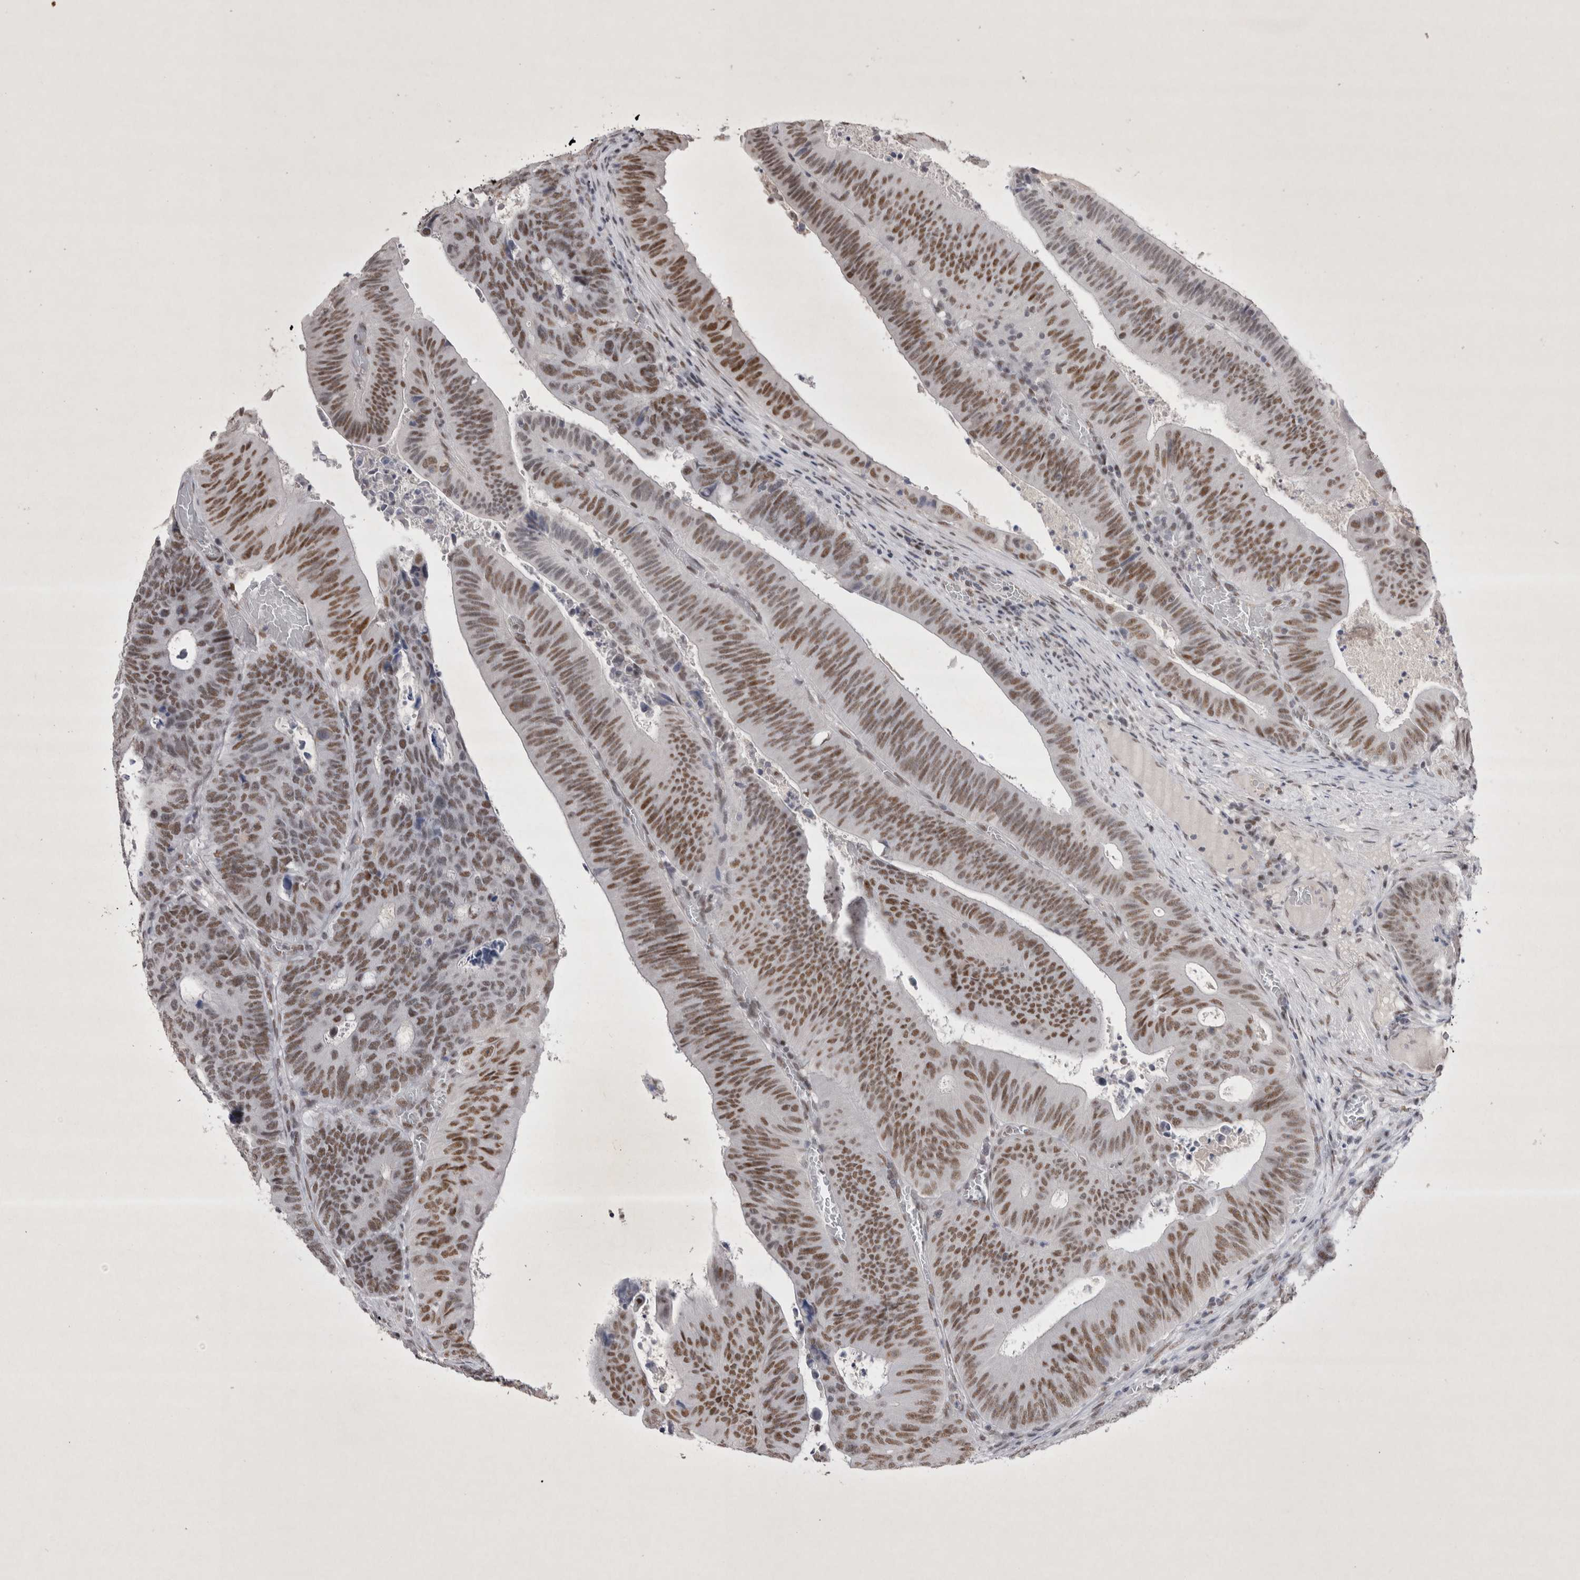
{"staining": {"intensity": "moderate", "quantity": ">75%", "location": "nuclear"}, "tissue": "colorectal cancer", "cell_type": "Tumor cells", "image_type": "cancer", "snomed": [{"axis": "morphology", "description": "Adenocarcinoma, NOS"}, {"axis": "topography", "description": "Colon"}], "caption": "This is a micrograph of IHC staining of colorectal cancer, which shows moderate positivity in the nuclear of tumor cells.", "gene": "RBM6", "patient": {"sex": "male", "age": 87}}